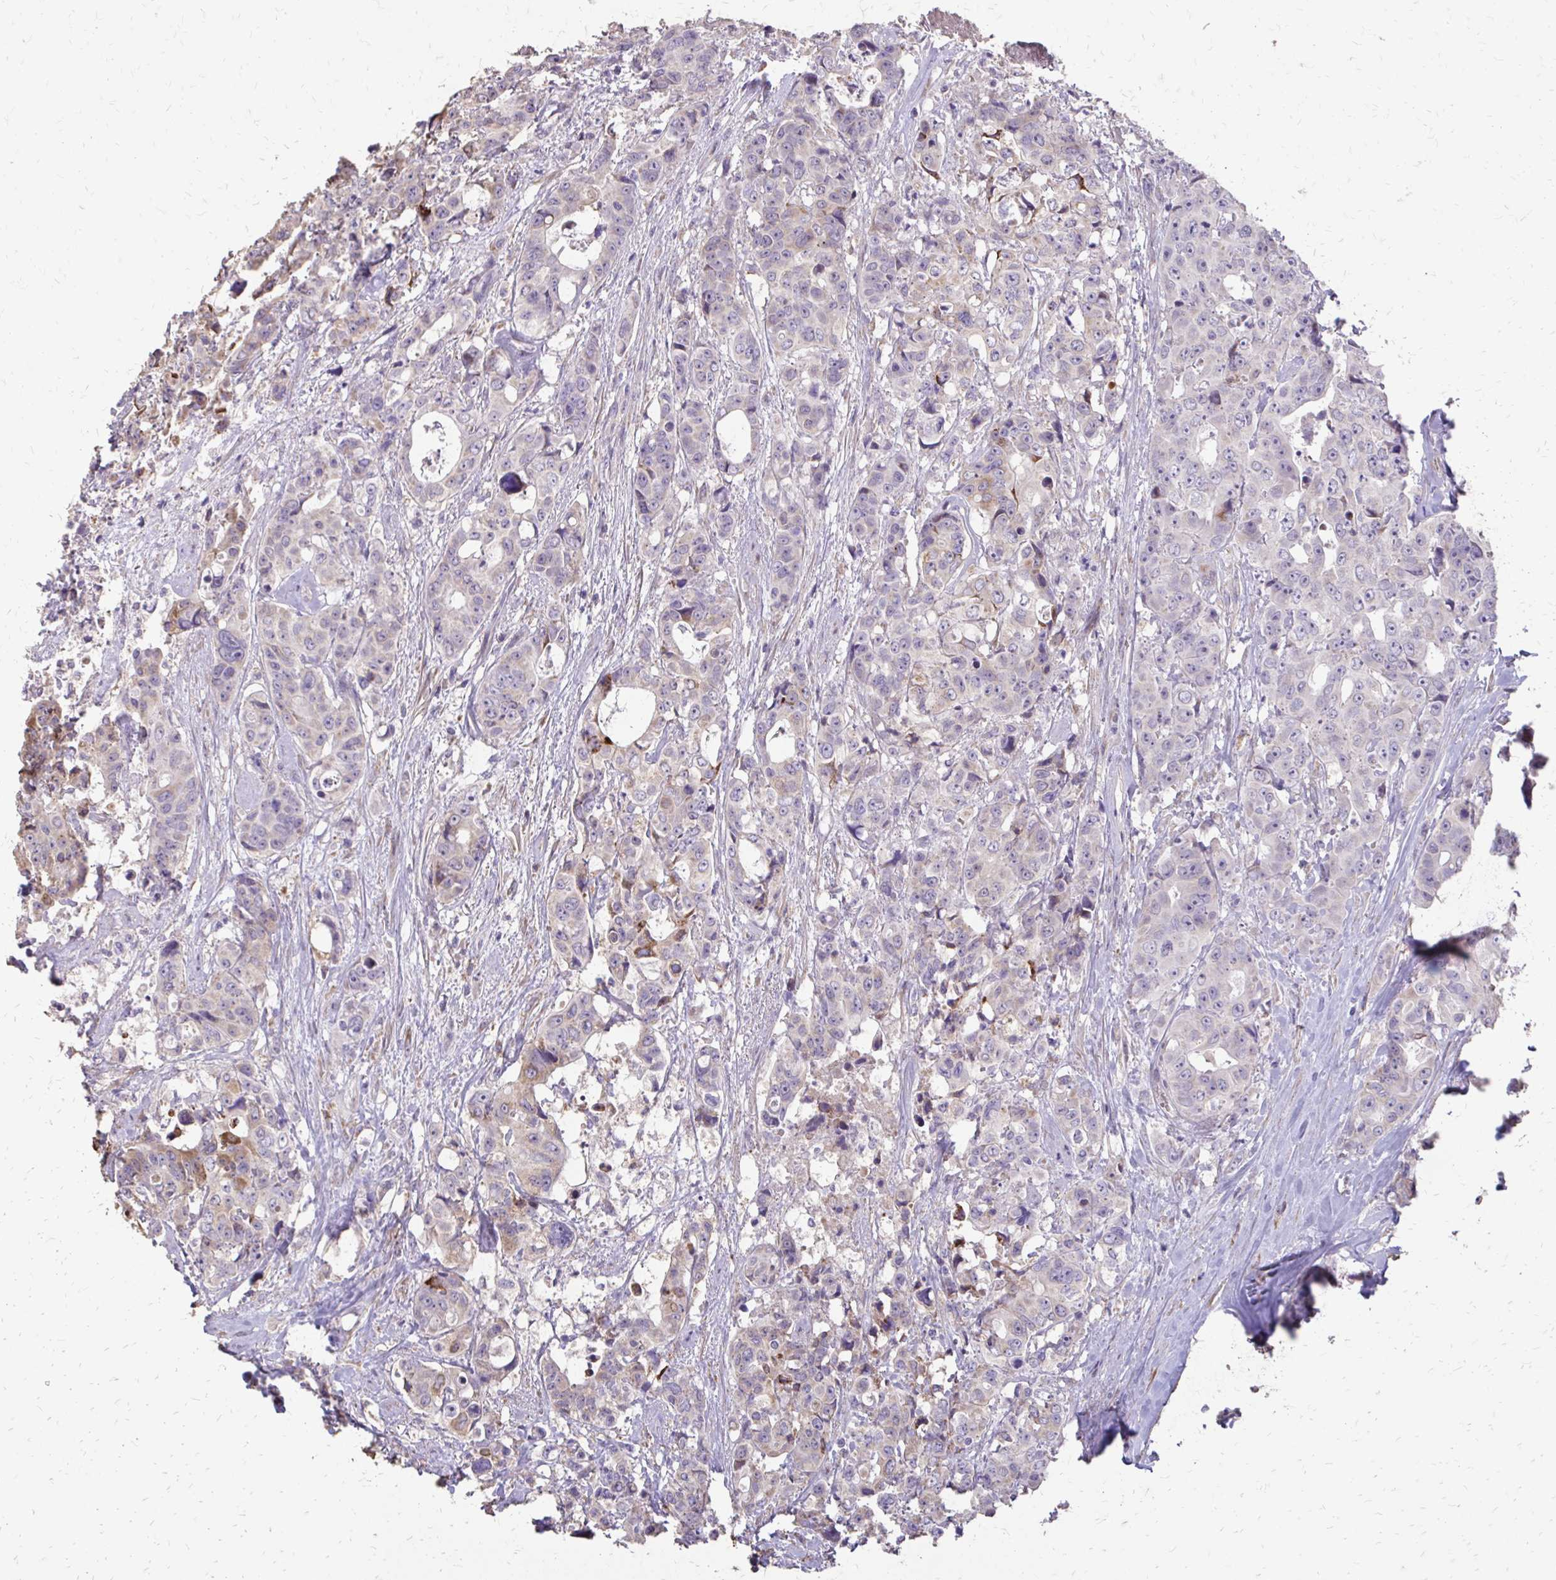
{"staining": {"intensity": "negative", "quantity": "none", "location": "none"}, "tissue": "colorectal cancer", "cell_type": "Tumor cells", "image_type": "cancer", "snomed": [{"axis": "morphology", "description": "Adenocarcinoma, NOS"}, {"axis": "topography", "description": "Rectum"}], "caption": "A histopathology image of human colorectal adenocarcinoma is negative for staining in tumor cells.", "gene": "MYORG", "patient": {"sex": "female", "age": 62}}